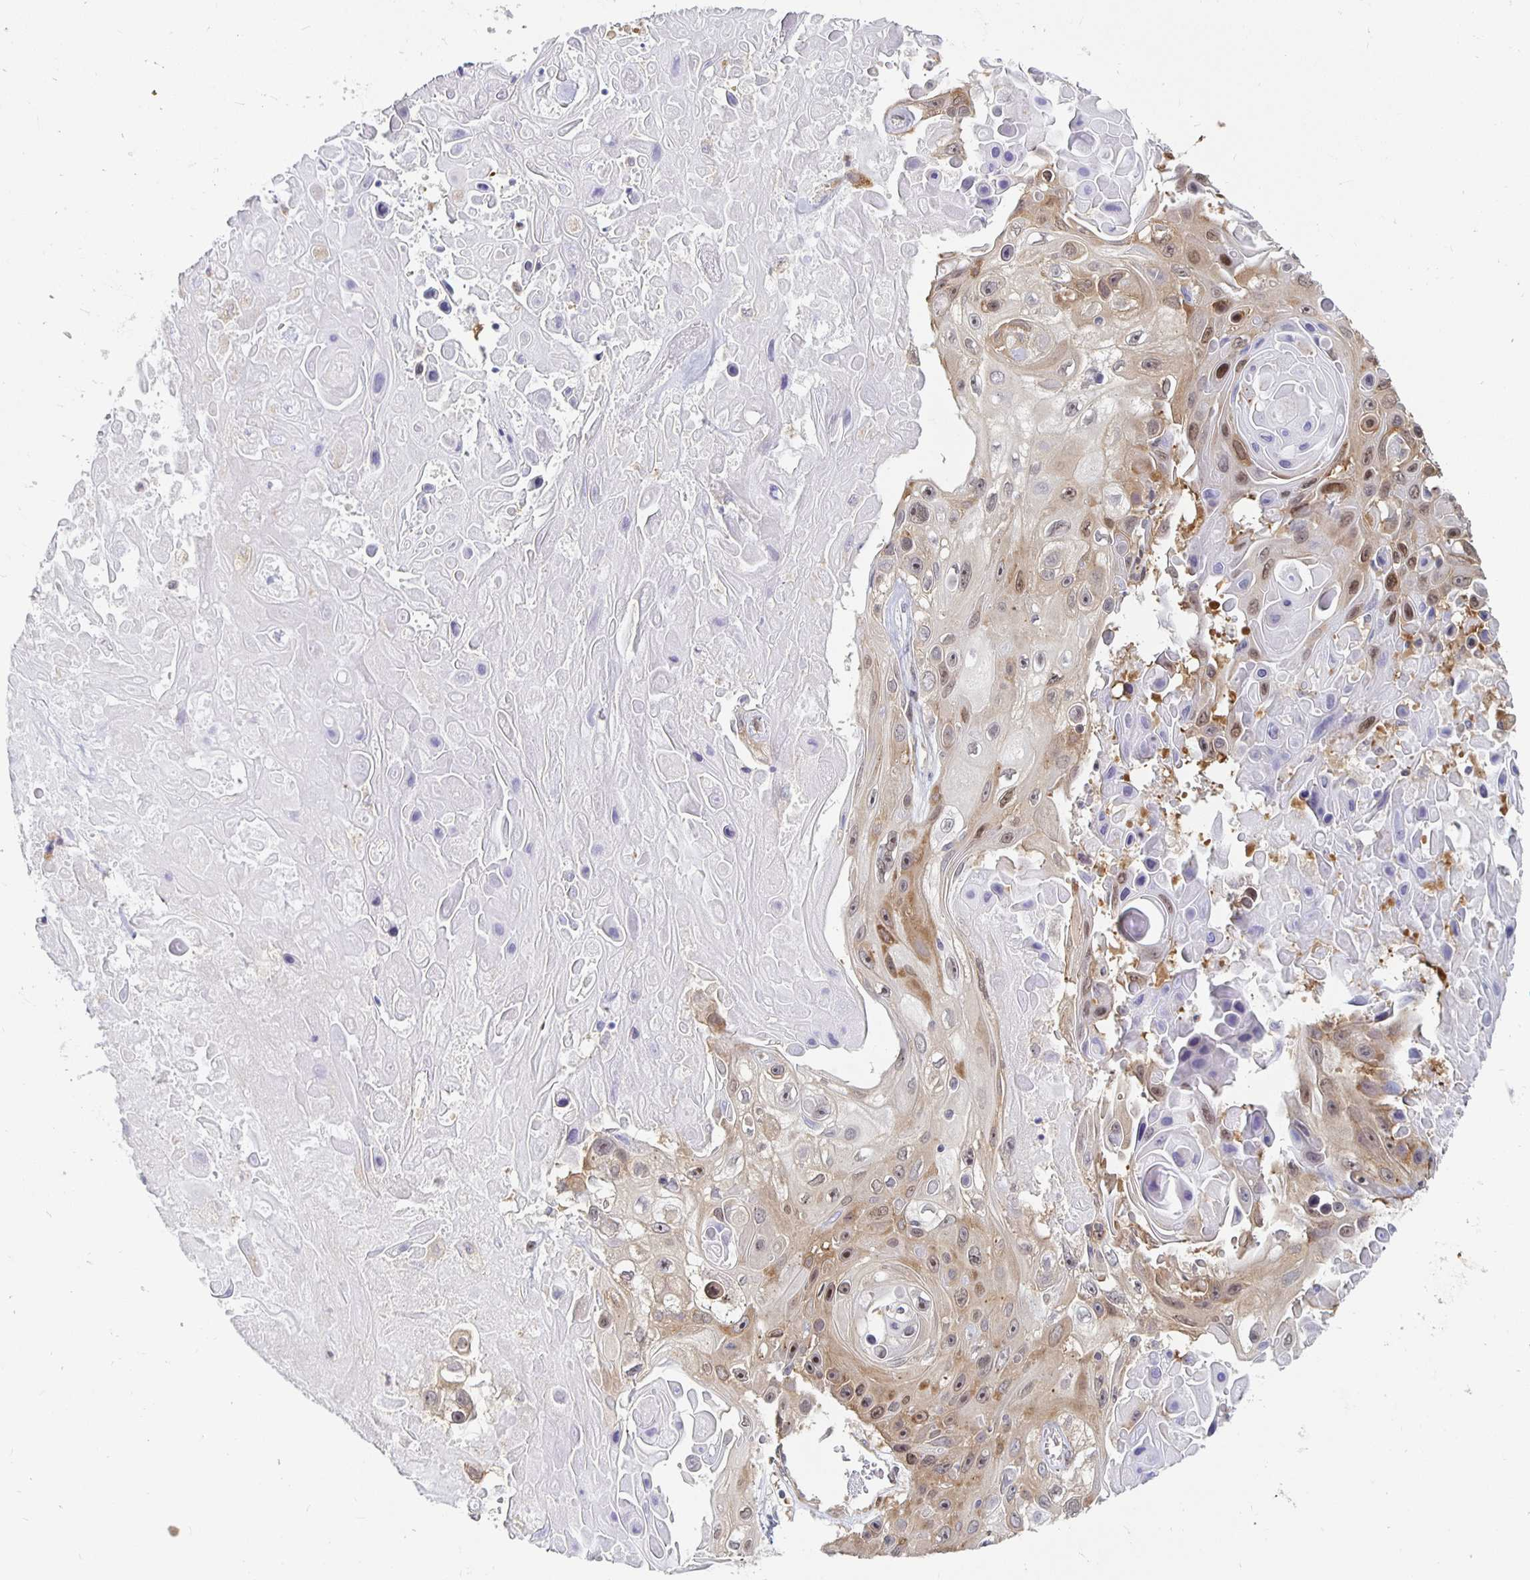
{"staining": {"intensity": "moderate", "quantity": "25%-75%", "location": "cytoplasmic/membranous,nuclear"}, "tissue": "skin cancer", "cell_type": "Tumor cells", "image_type": "cancer", "snomed": [{"axis": "morphology", "description": "Squamous cell carcinoma, NOS"}, {"axis": "topography", "description": "Skin"}], "caption": "Immunohistochemical staining of skin cancer shows medium levels of moderate cytoplasmic/membranous and nuclear staining in approximately 25%-75% of tumor cells.", "gene": "PDAP1", "patient": {"sex": "male", "age": 82}}